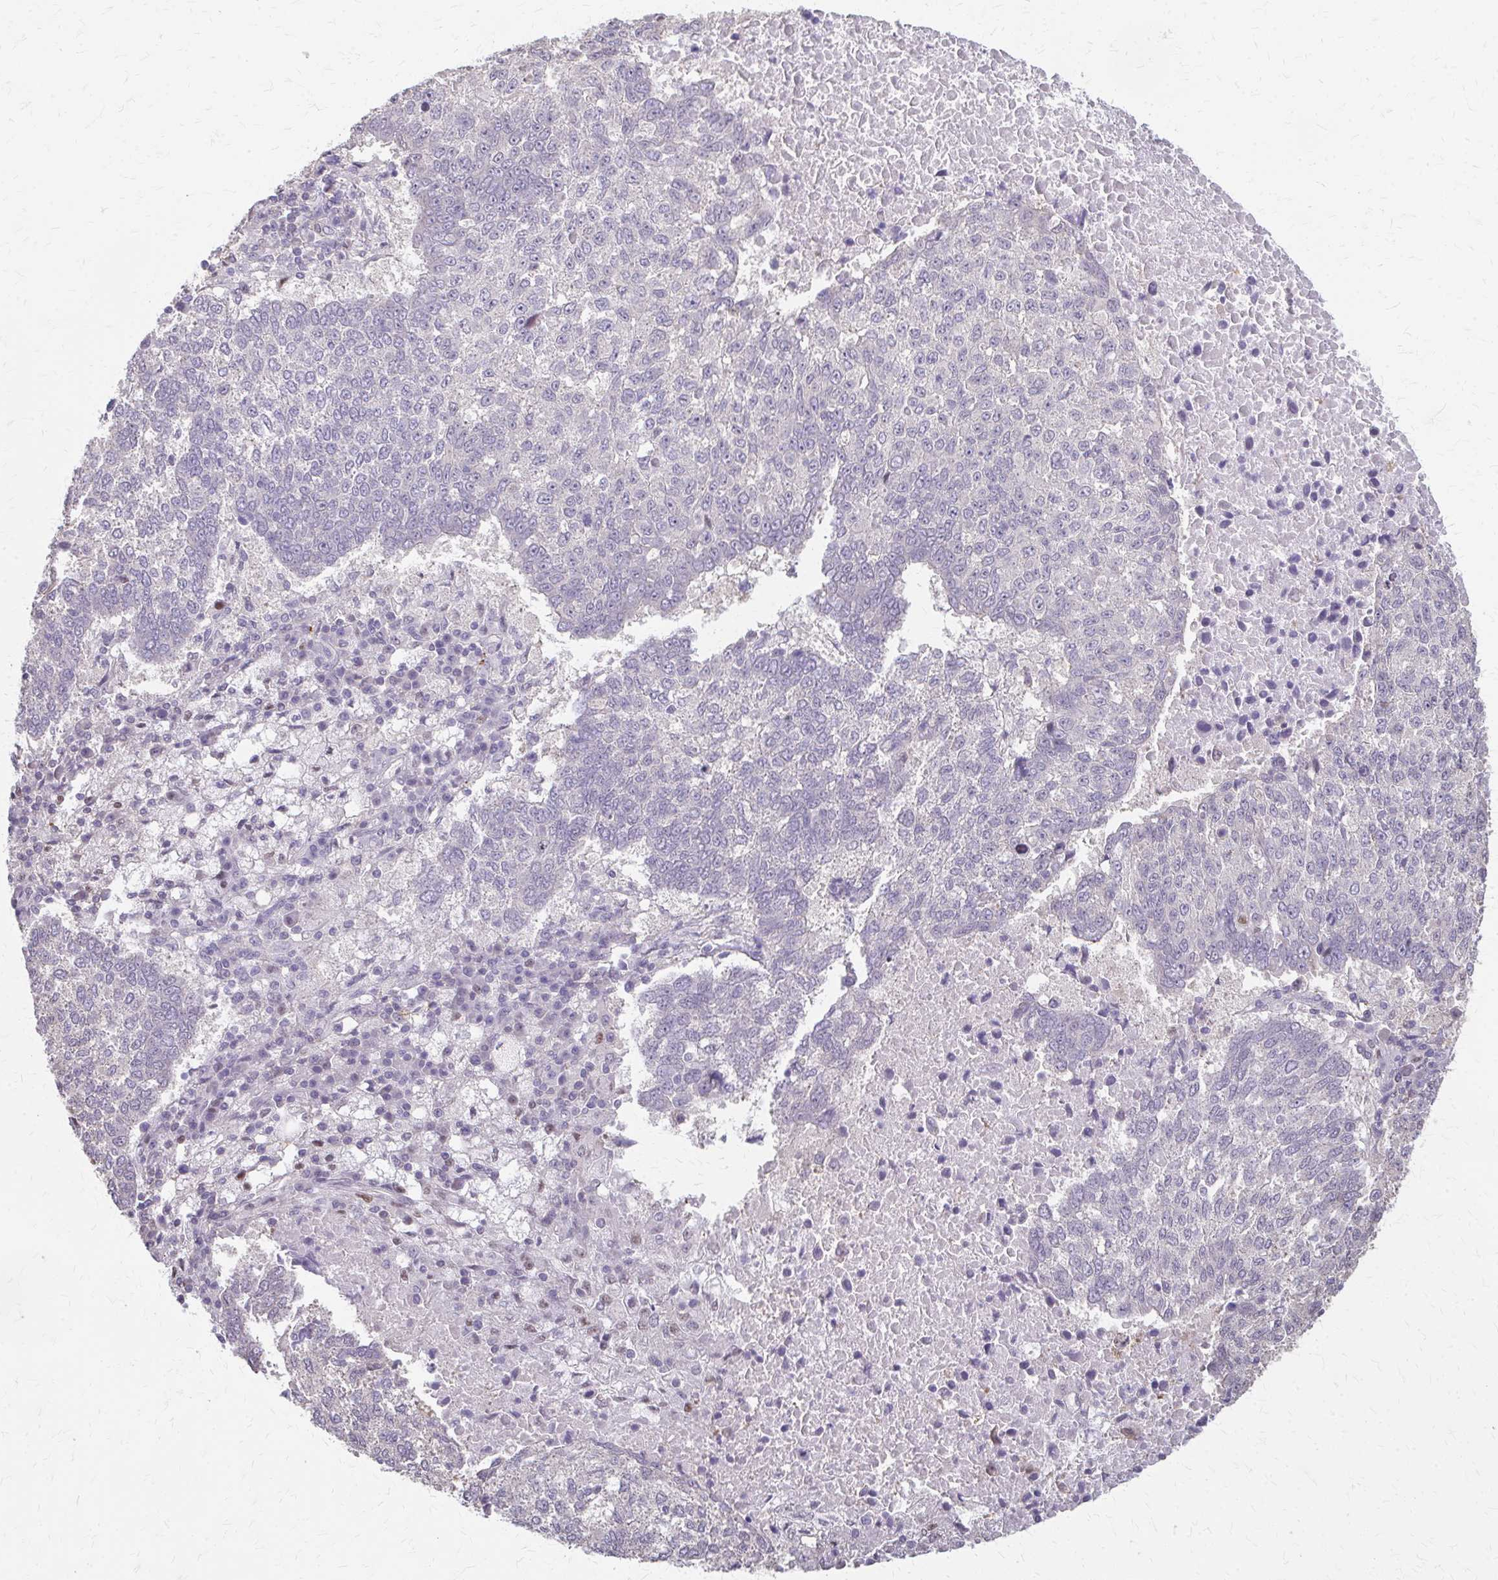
{"staining": {"intensity": "negative", "quantity": "none", "location": "none"}, "tissue": "lung cancer", "cell_type": "Tumor cells", "image_type": "cancer", "snomed": [{"axis": "morphology", "description": "Squamous cell carcinoma, NOS"}, {"axis": "topography", "description": "Lung"}], "caption": "Immunohistochemical staining of human lung cancer shows no significant expression in tumor cells.", "gene": "RABGAP1L", "patient": {"sex": "male", "age": 73}}